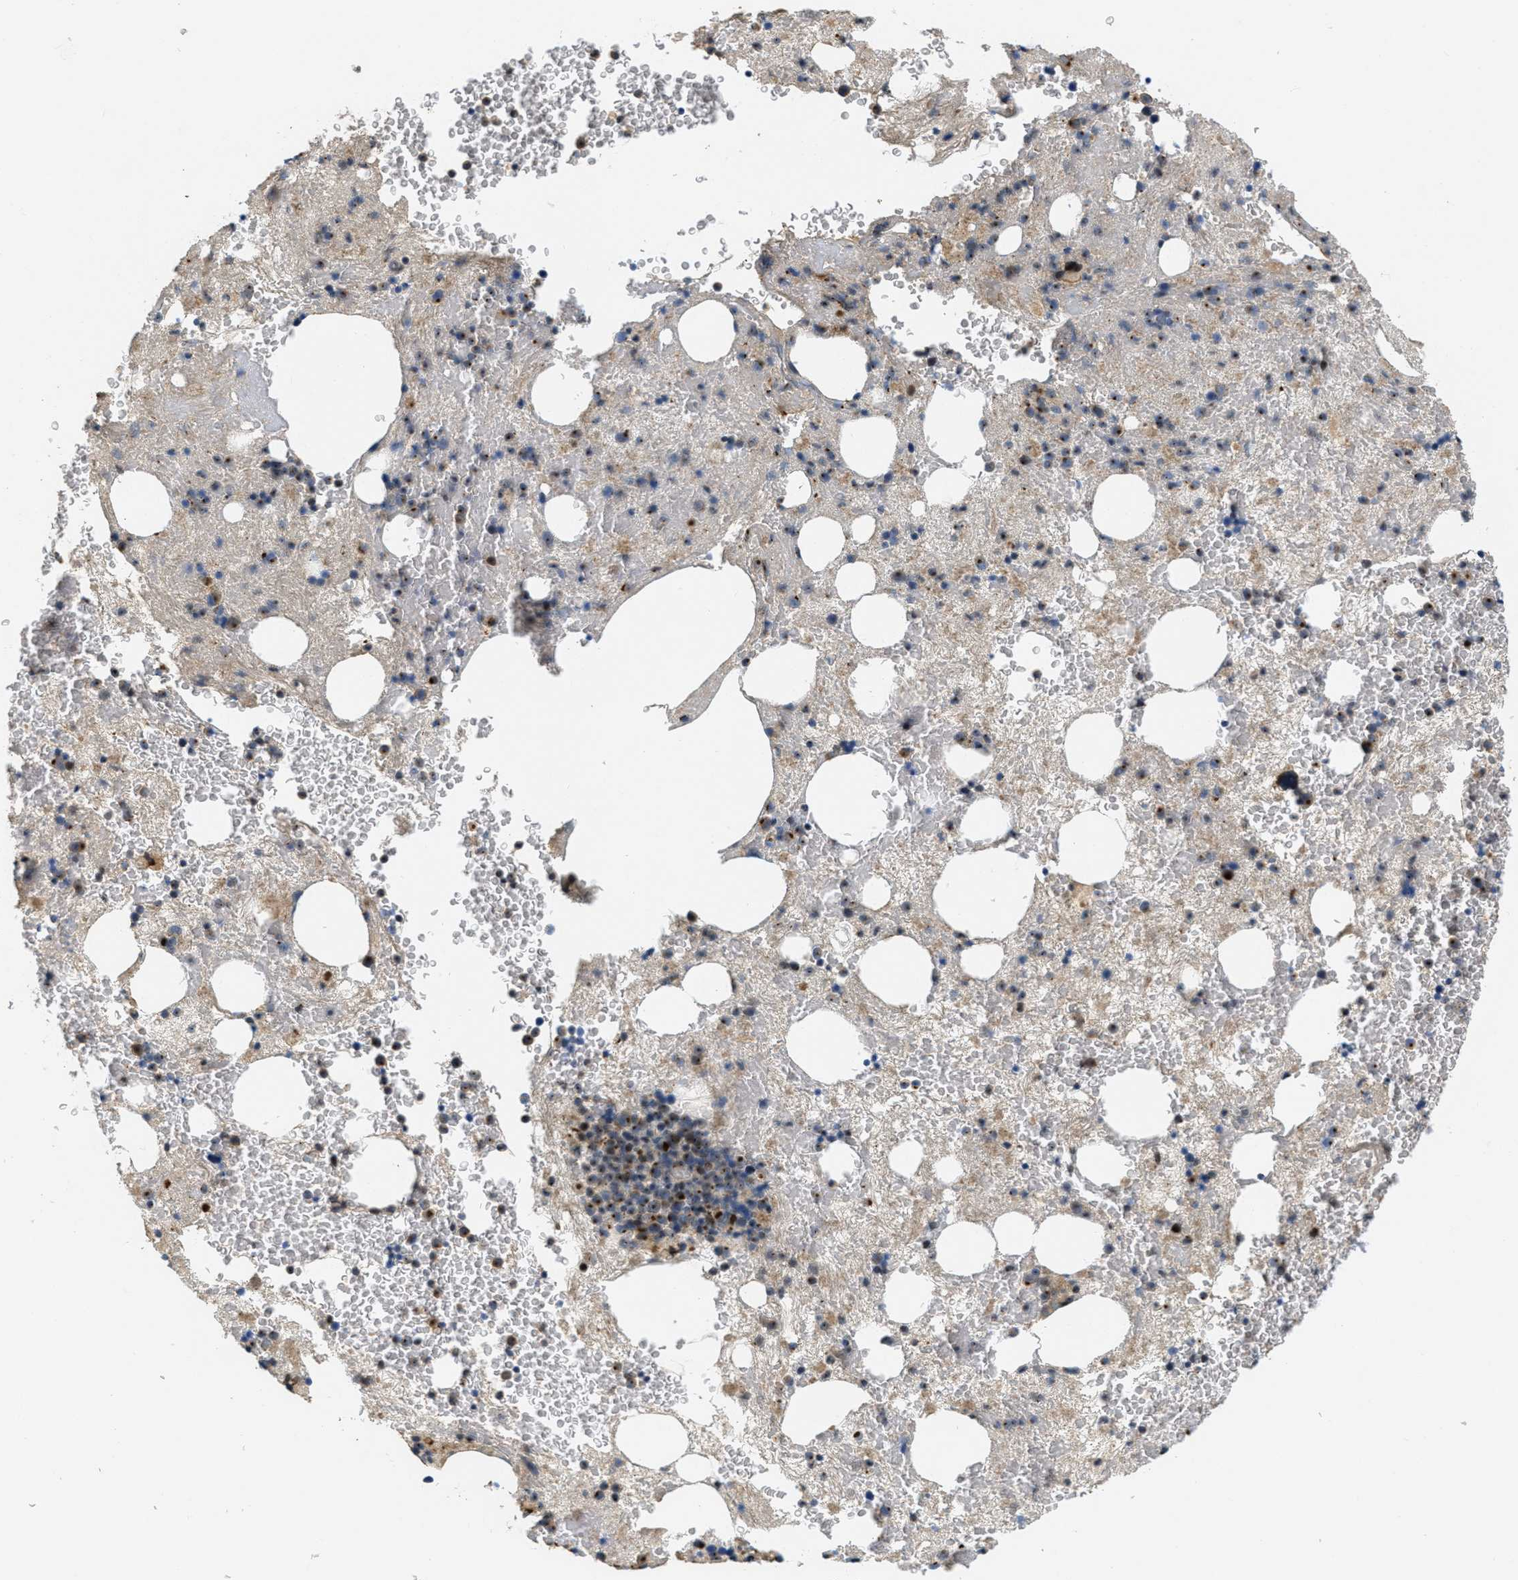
{"staining": {"intensity": "moderate", "quantity": ">75%", "location": "cytoplasmic/membranous"}, "tissue": "bone marrow", "cell_type": "Hematopoietic cells", "image_type": "normal", "snomed": [{"axis": "morphology", "description": "Normal tissue, NOS"}, {"axis": "morphology", "description": "Inflammation, NOS"}, {"axis": "topography", "description": "Bone marrow"}], "caption": "The micrograph displays immunohistochemical staining of normal bone marrow. There is moderate cytoplasmic/membranous staining is identified in about >75% of hematopoietic cells.", "gene": "ZFPL1", "patient": {"sex": "male", "age": 63}}